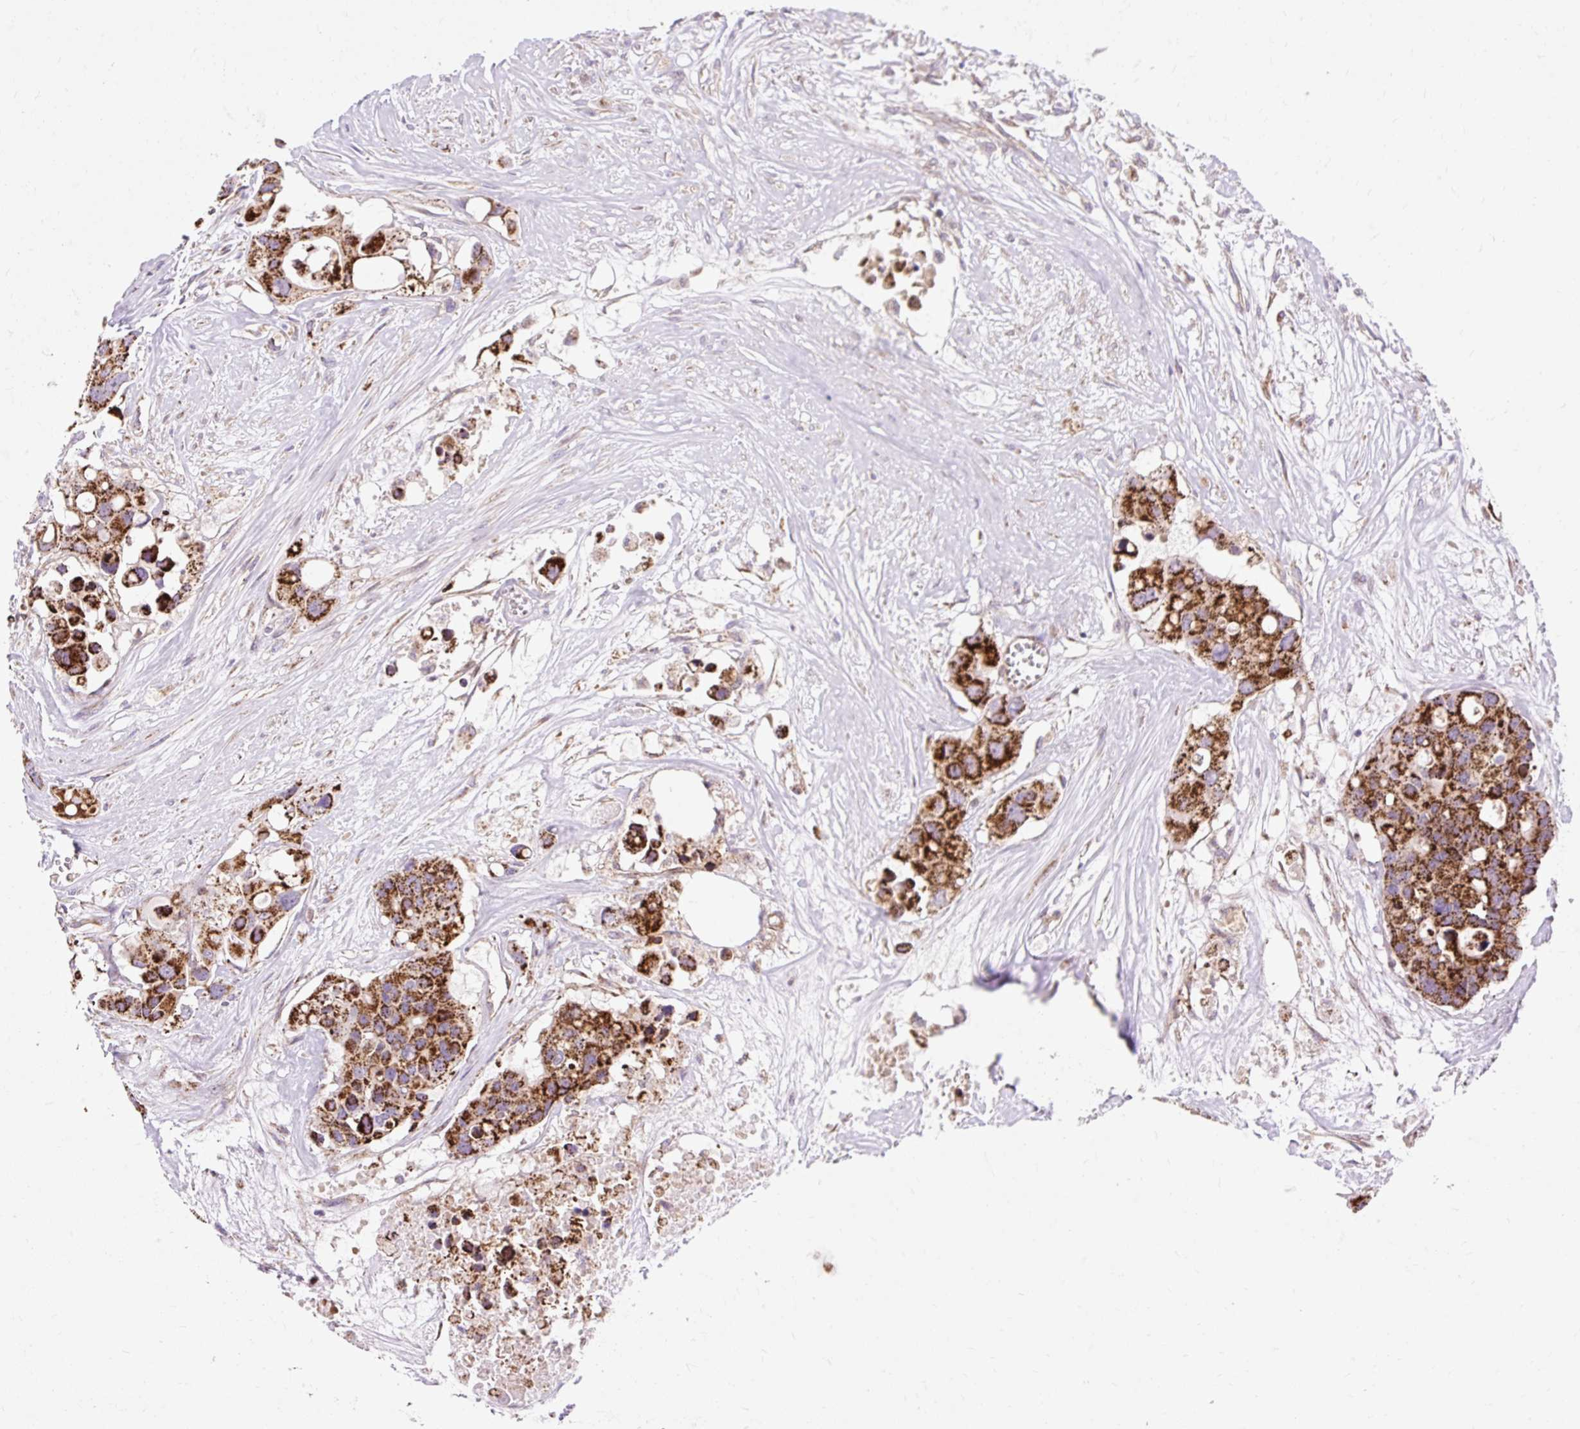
{"staining": {"intensity": "strong", "quantity": ">75%", "location": "cytoplasmic/membranous"}, "tissue": "colorectal cancer", "cell_type": "Tumor cells", "image_type": "cancer", "snomed": [{"axis": "morphology", "description": "Adenocarcinoma, NOS"}, {"axis": "topography", "description": "Colon"}], "caption": "A high amount of strong cytoplasmic/membranous expression is present in approximately >75% of tumor cells in adenocarcinoma (colorectal) tissue. (DAB (3,3'-diaminobenzidine) IHC, brown staining for protein, blue staining for nuclei).", "gene": "CEP290", "patient": {"sex": "male", "age": 77}}